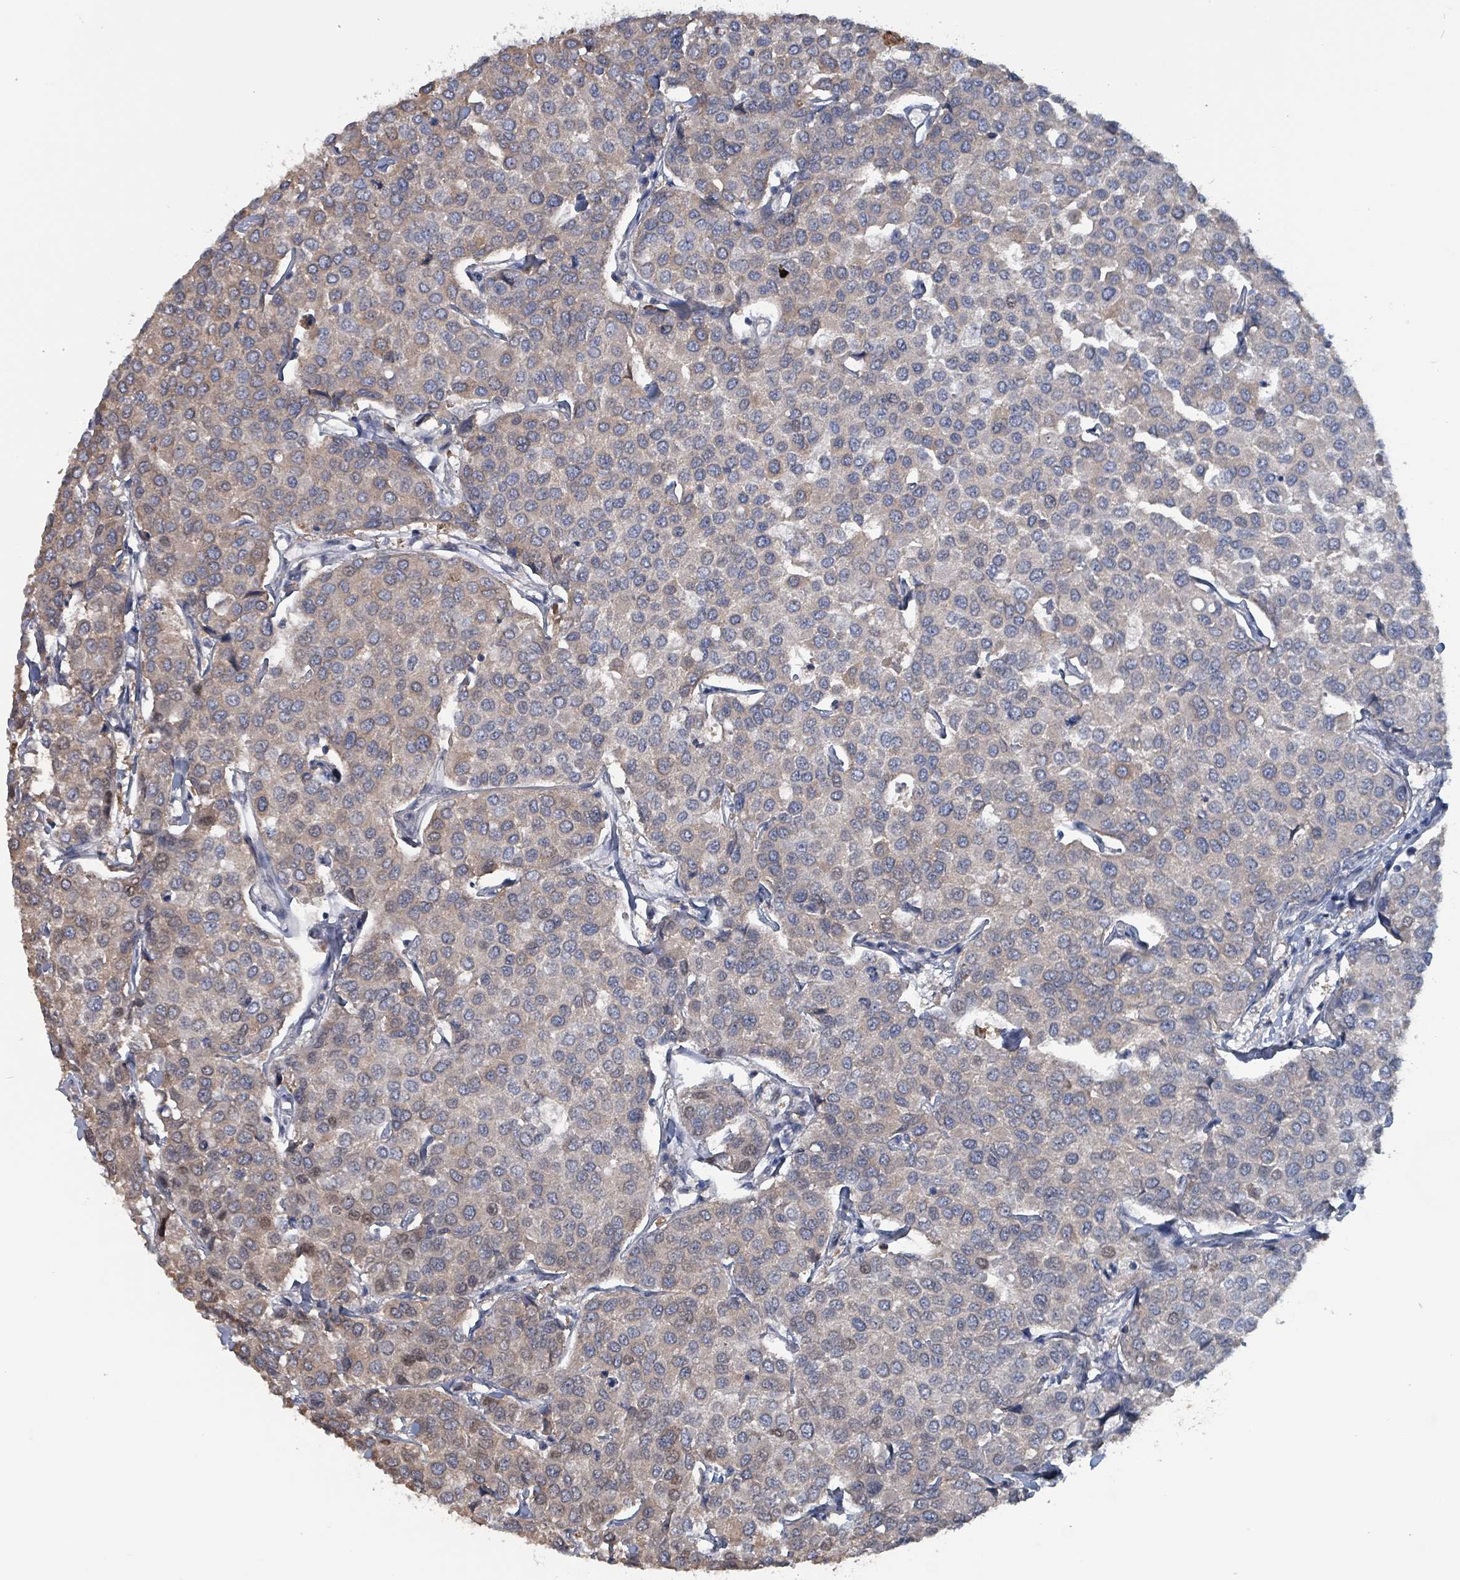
{"staining": {"intensity": "moderate", "quantity": "<25%", "location": "cytoplasmic/membranous,nuclear"}, "tissue": "breast cancer", "cell_type": "Tumor cells", "image_type": "cancer", "snomed": [{"axis": "morphology", "description": "Duct carcinoma"}, {"axis": "topography", "description": "Breast"}], "caption": "High-power microscopy captured an immunohistochemistry micrograph of invasive ductal carcinoma (breast), revealing moderate cytoplasmic/membranous and nuclear positivity in approximately <25% of tumor cells. Nuclei are stained in blue.", "gene": "BIVM", "patient": {"sex": "female", "age": 55}}